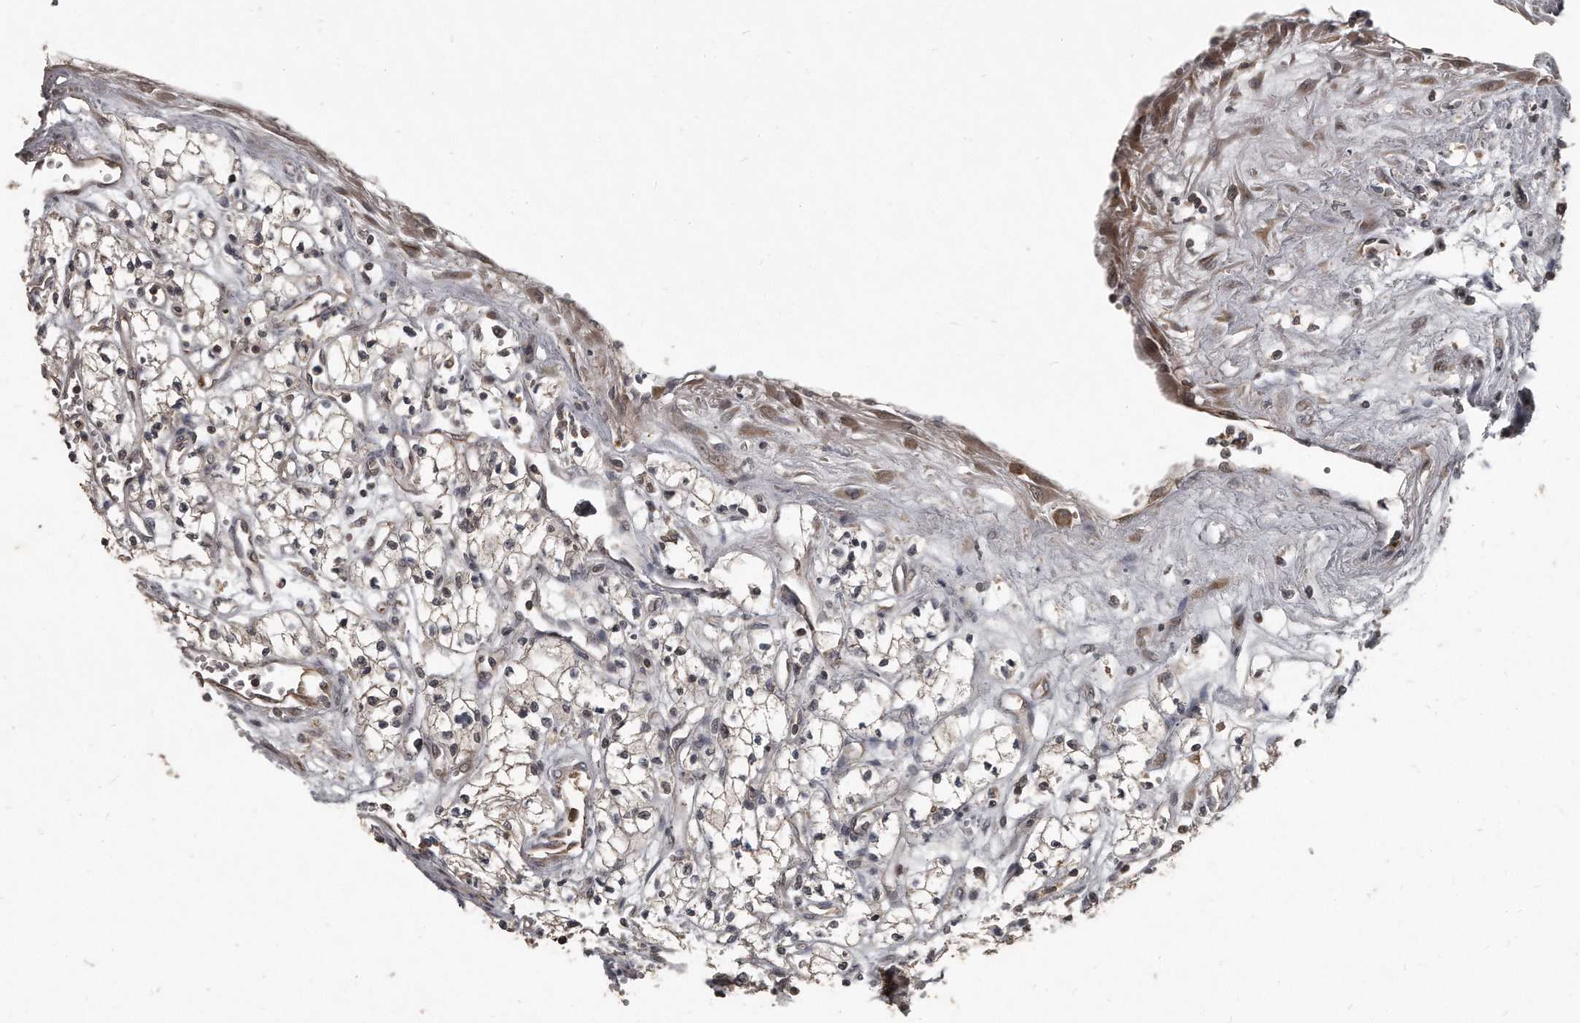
{"staining": {"intensity": "weak", "quantity": "<25%", "location": "nuclear"}, "tissue": "renal cancer", "cell_type": "Tumor cells", "image_type": "cancer", "snomed": [{"axis": "morphology", "description": "Adenocarcinoma, NOS"}, {"axis": "topography", "description": "Kidney"}], "caption": "Renal adenocarcinoma was stained to show a protein in brown. There is no significant positivity in tumor cells.", "gene": "GCH1", "patient": {"sex": "male", "age": 59}}